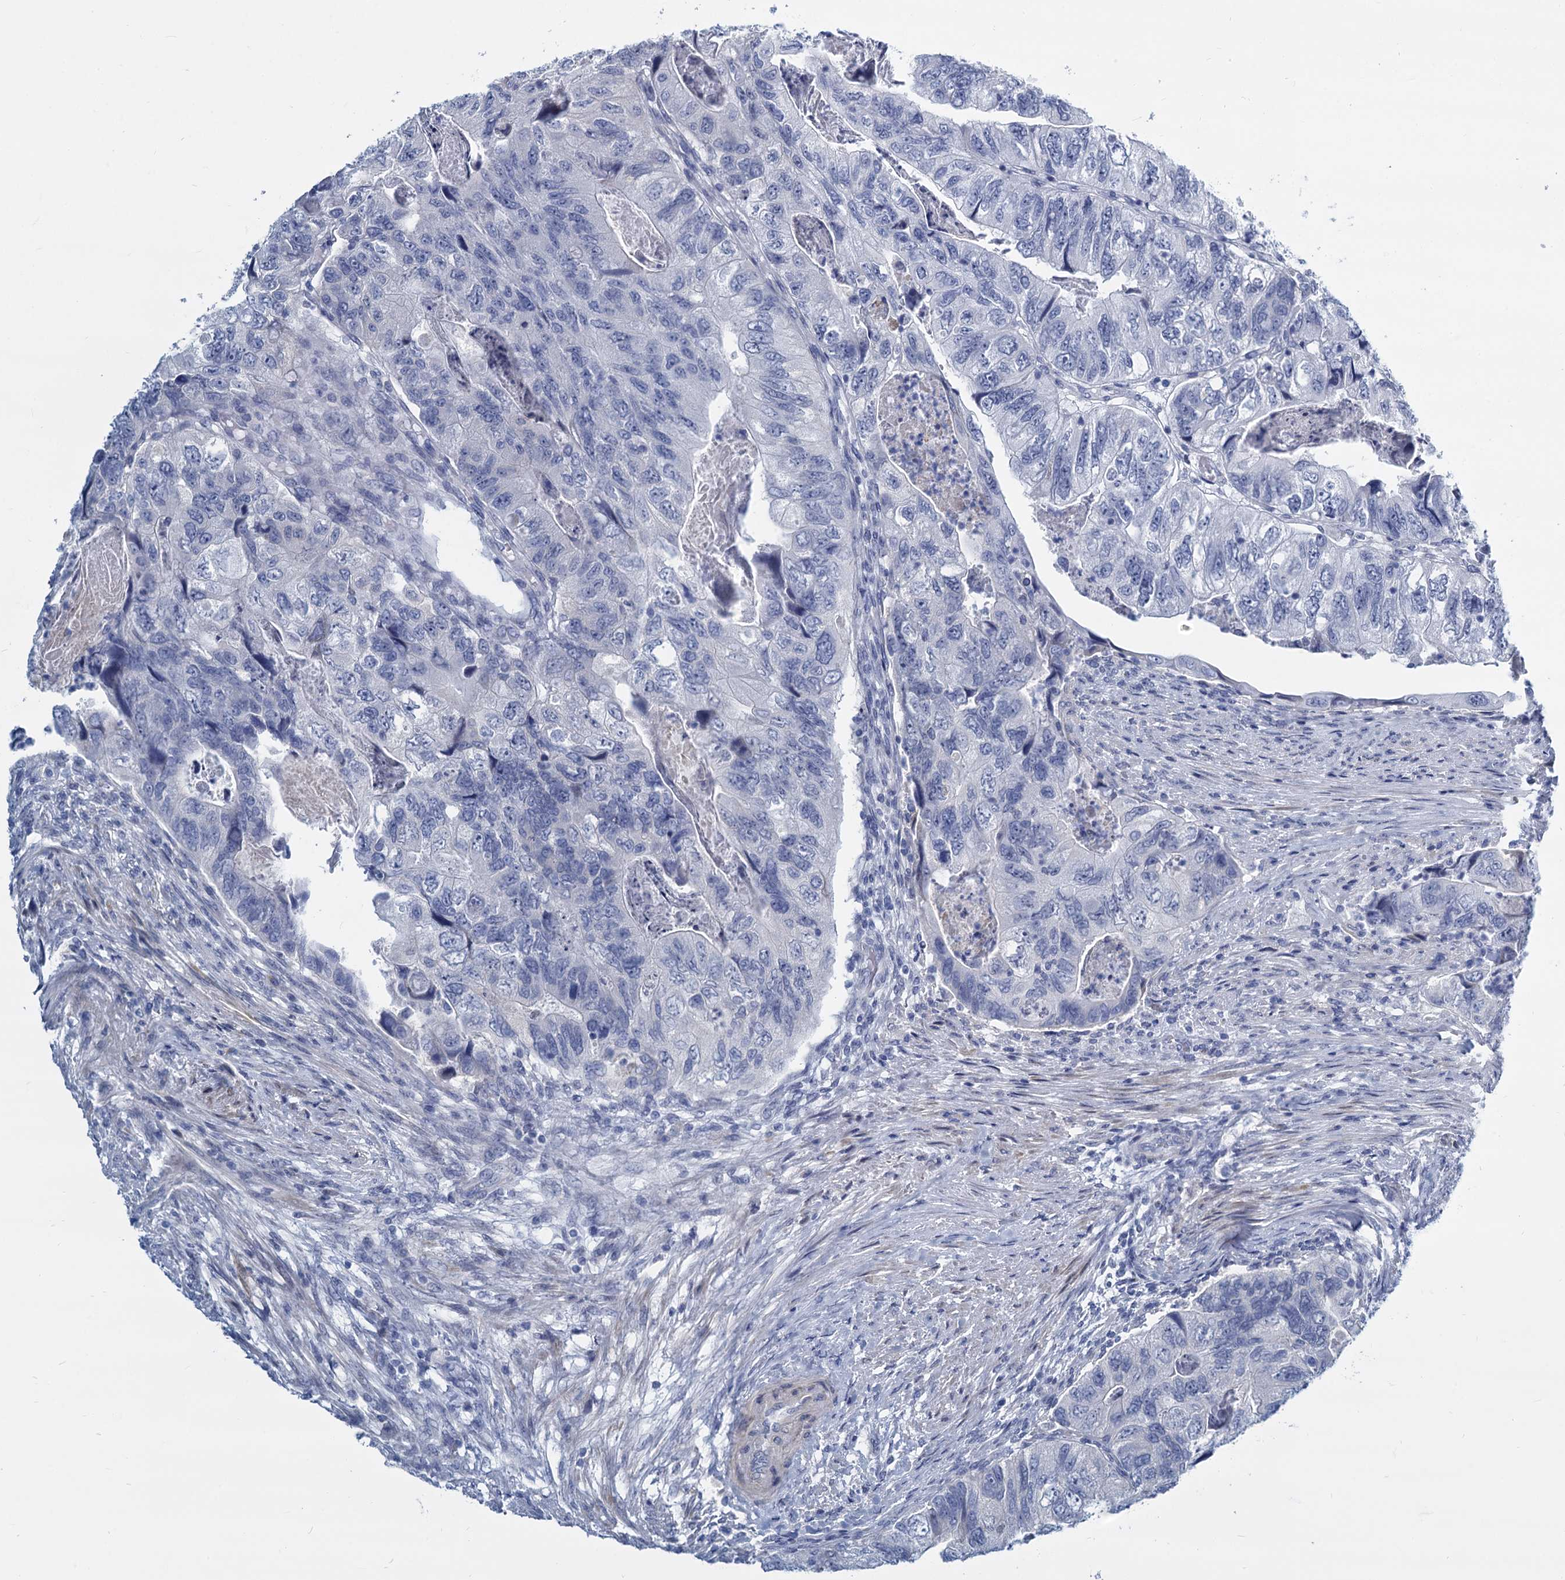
{"staining": {"intensity": "negative", "quantity": "none", "location": "none"}, "tissue": "colorectal cancer", "cell_type": "Tumor cells", "image_type": "cancer", "snomed": [{"axis": "morphology", "description": "Adenocarcinoma, NOS"}, {"axis": "topography", "description": "Rectum"}], "caption": "Human colorectal cancer (adenocarcinoma) stained for a protein using IHC shows no staining in tumor cells.", "gene": "GSTM3", "patient": {"sex": "male", "age": 63}}